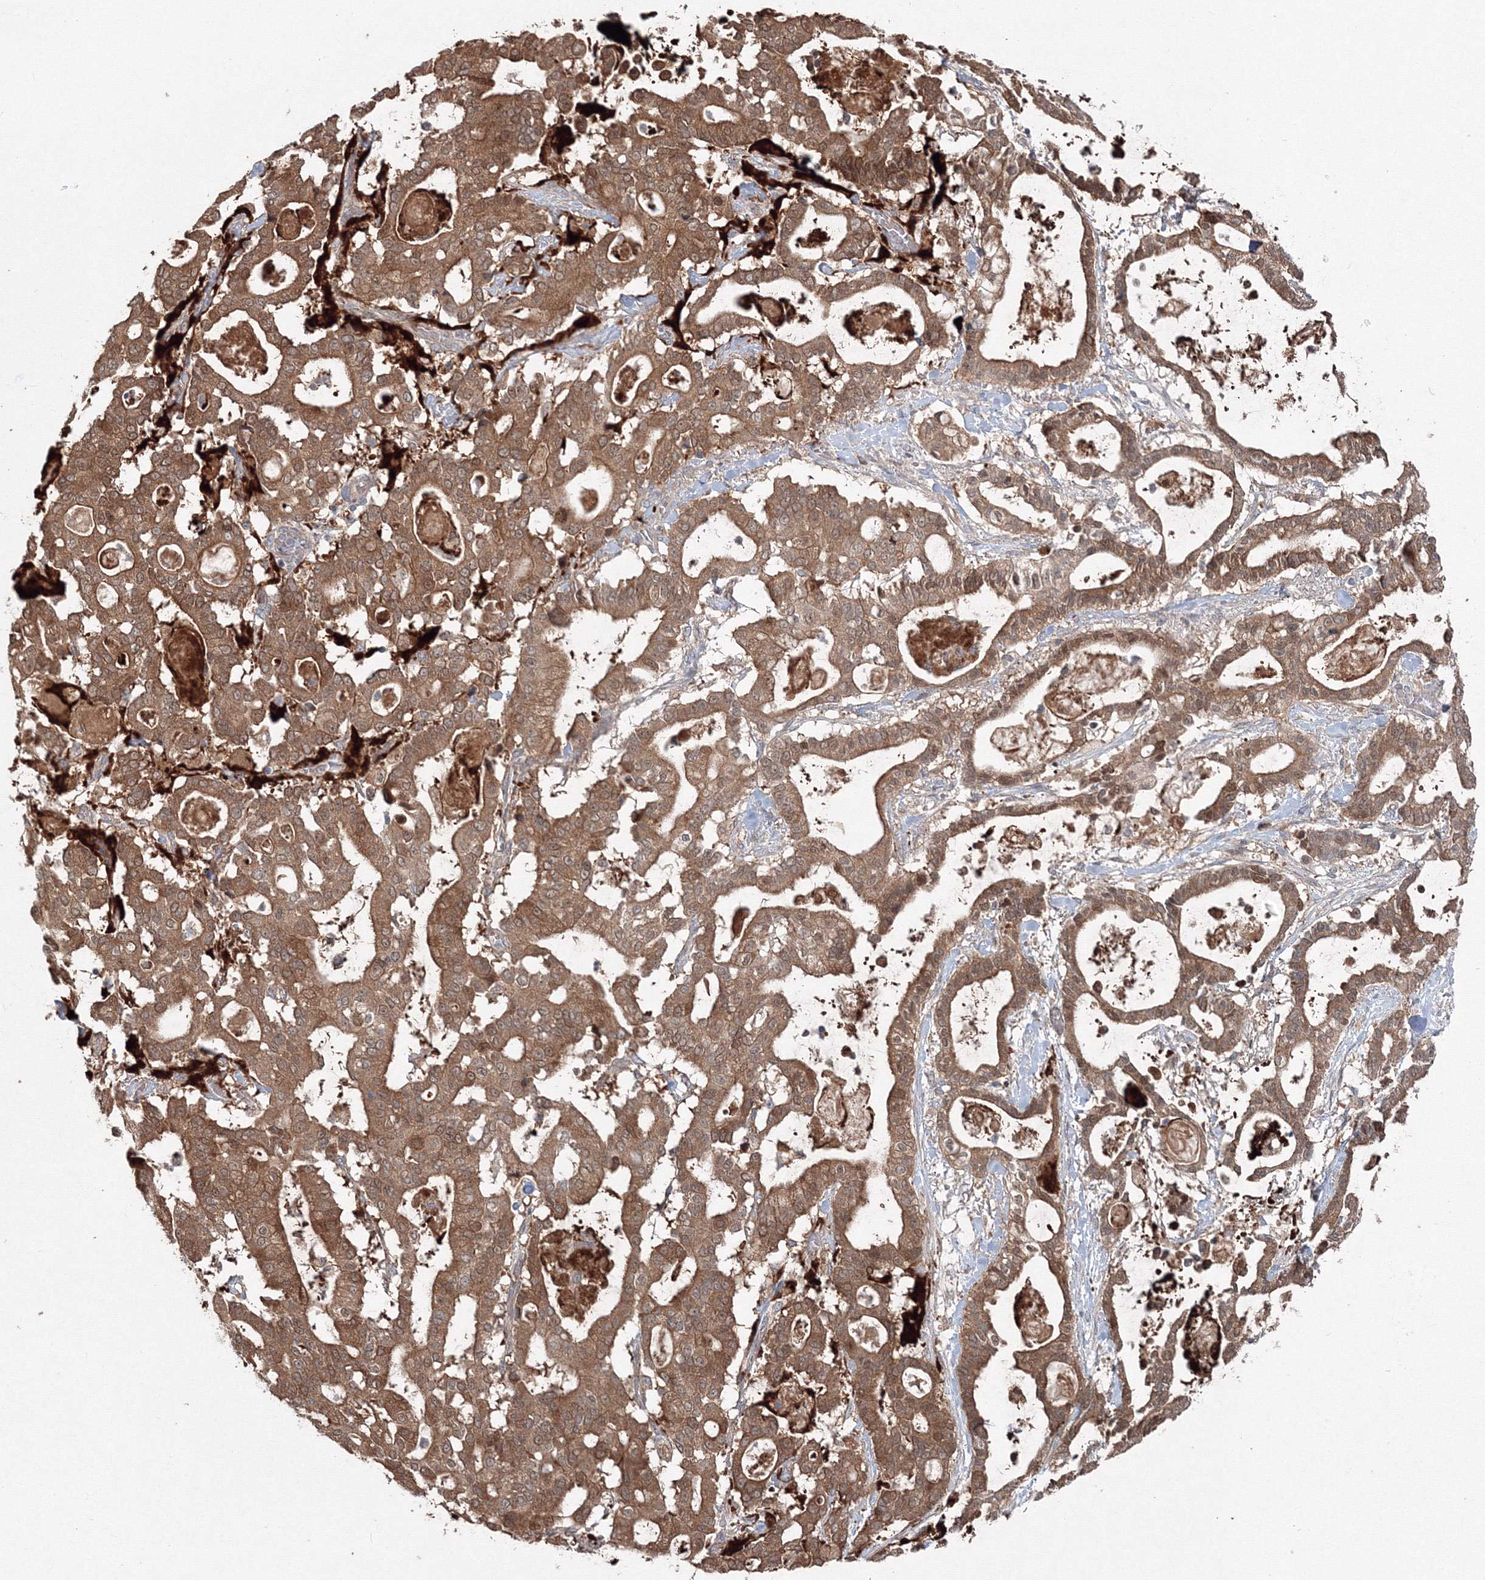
{"staining": {"intensity": "moderate", "quantity": ">75%", "location": "cytoplasmic/membranous"}, "tissue": "pancreatic cancer", "cell_type": "Tumor cells", "image_type": "cancer", "snomed": [{"axis": "morphology", "description": "Adenocarcinoma, NOS"}, {"axis": "topography", "description": "Pancreas"}], "caption": "Tumor cells show medium levels of moderate cytoplasmic/membranous expression in approximately >75% of cells in human pancreatic adenocarcinoma. (brown staining indicates protein expression, while blue staining denotes nuclei).", "gene": "MKRN2", "patient": {"sex": "male", "age": 63}}